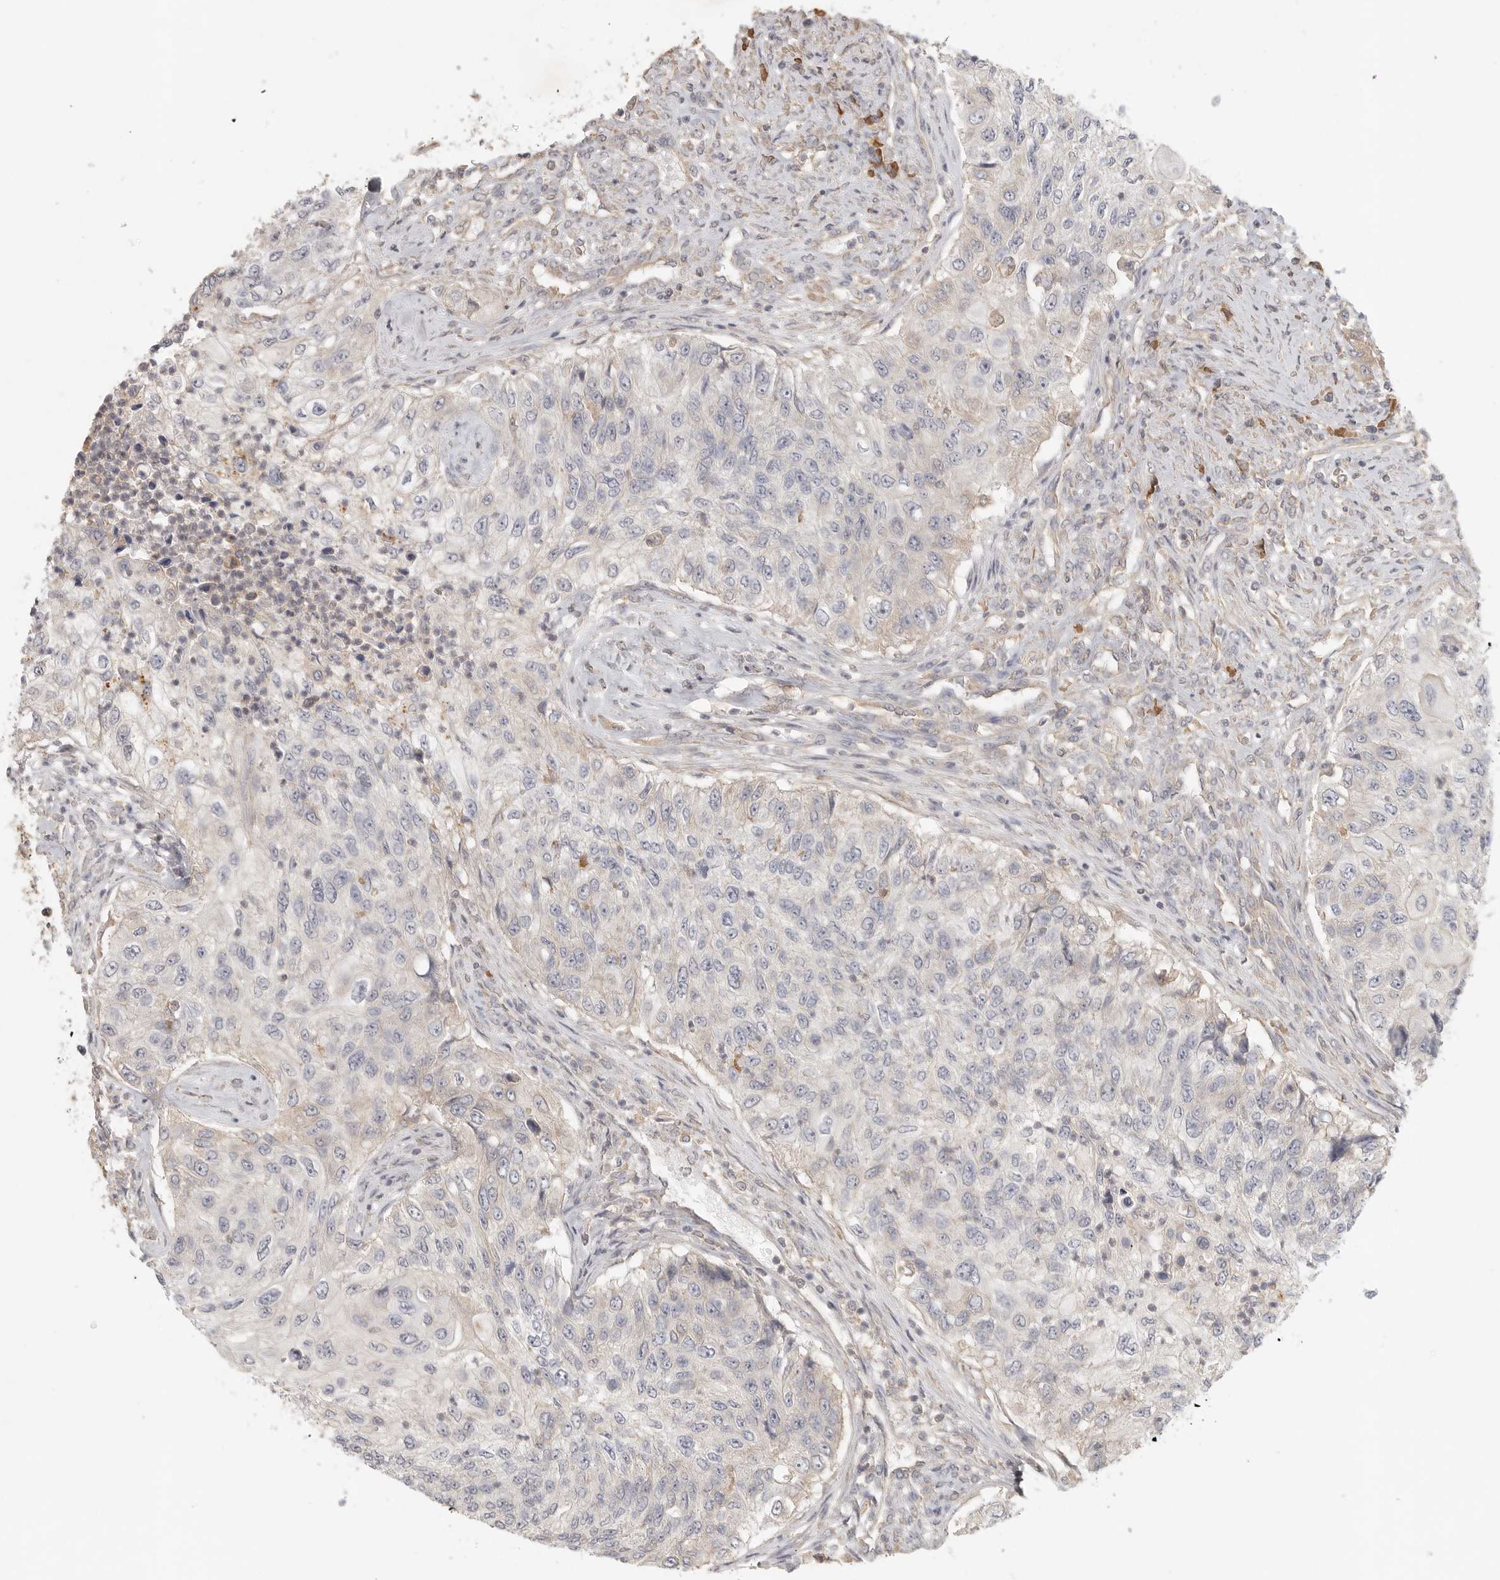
{"staining": {"intensity": "weak", "quantity": "<25%", "location": "cytoplasmic/membranous"}, "tissue": "urothelial cancer", "cell_type": "Tumor cells", "image_type": "cancer", "snomed": [{"axis": "morphology", "description": "Urothelial carcinoma, High grade"}, {"axis": "topography", "description": "Urinary bladder"}], "caption": "IHC image of urothelial cancer stained for a protein (brown), which displays no expression in tumor cells.", "gene": "SLC25A36", "patient": {"sex": "female", "age": 60}}